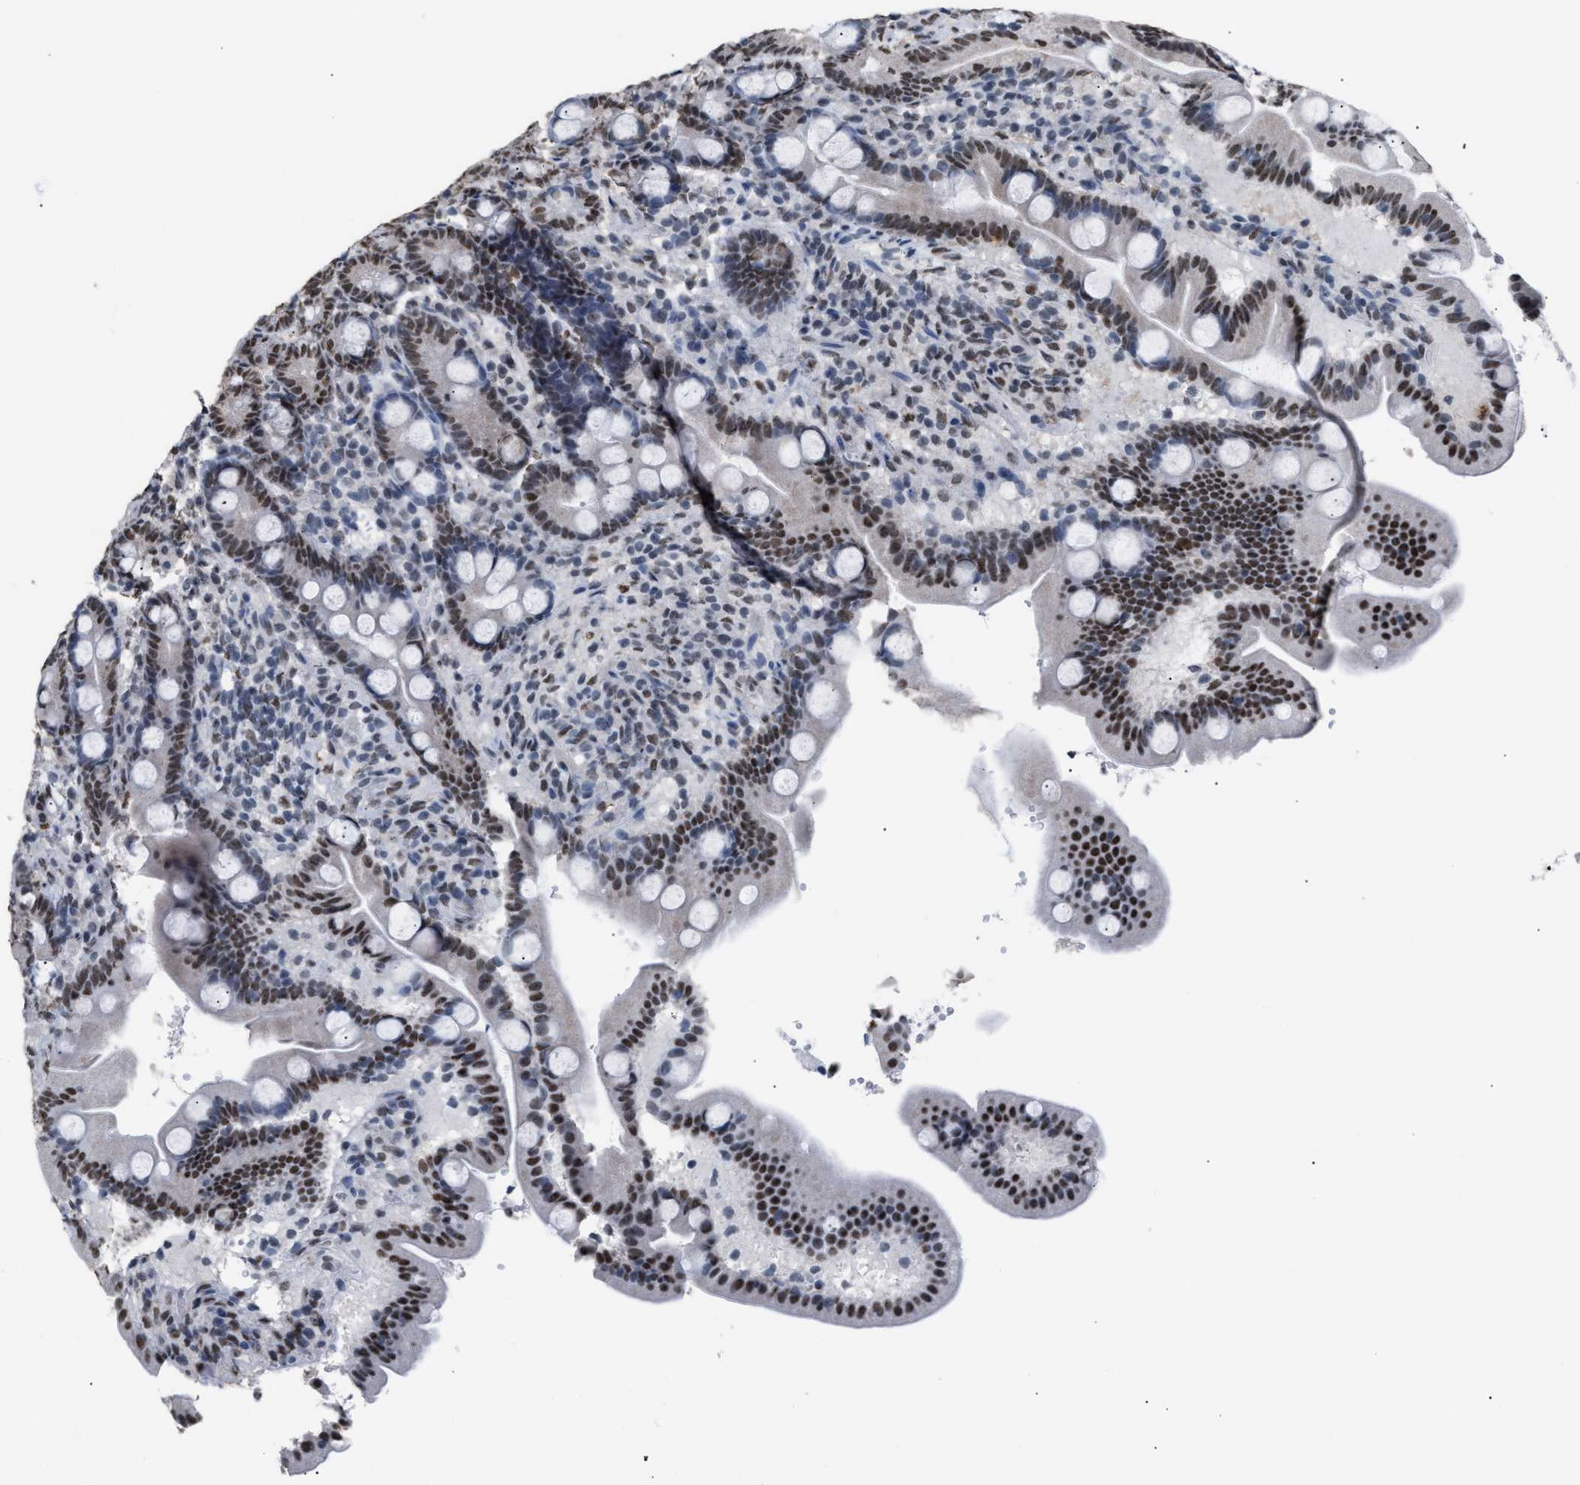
{"staining": {"intensity": "moderate", "quantity": ">75%", "location": "nuclear"}, "tissue": "duodenum", "cell_type": "Glandular cells", "image_type": "normal", "snomed": [{"axis": "morphology", "description": "Normal tissue, NOS"}, {"axis": "topography", "description": "Duodenum"}], "caption": "Protein staining shows moderate nuclear positivity in approximately >75% of glandular cells in unremarkable duodenum.", "gene": "CCAR2", "patient": {"sex": "male", "age": 54}}